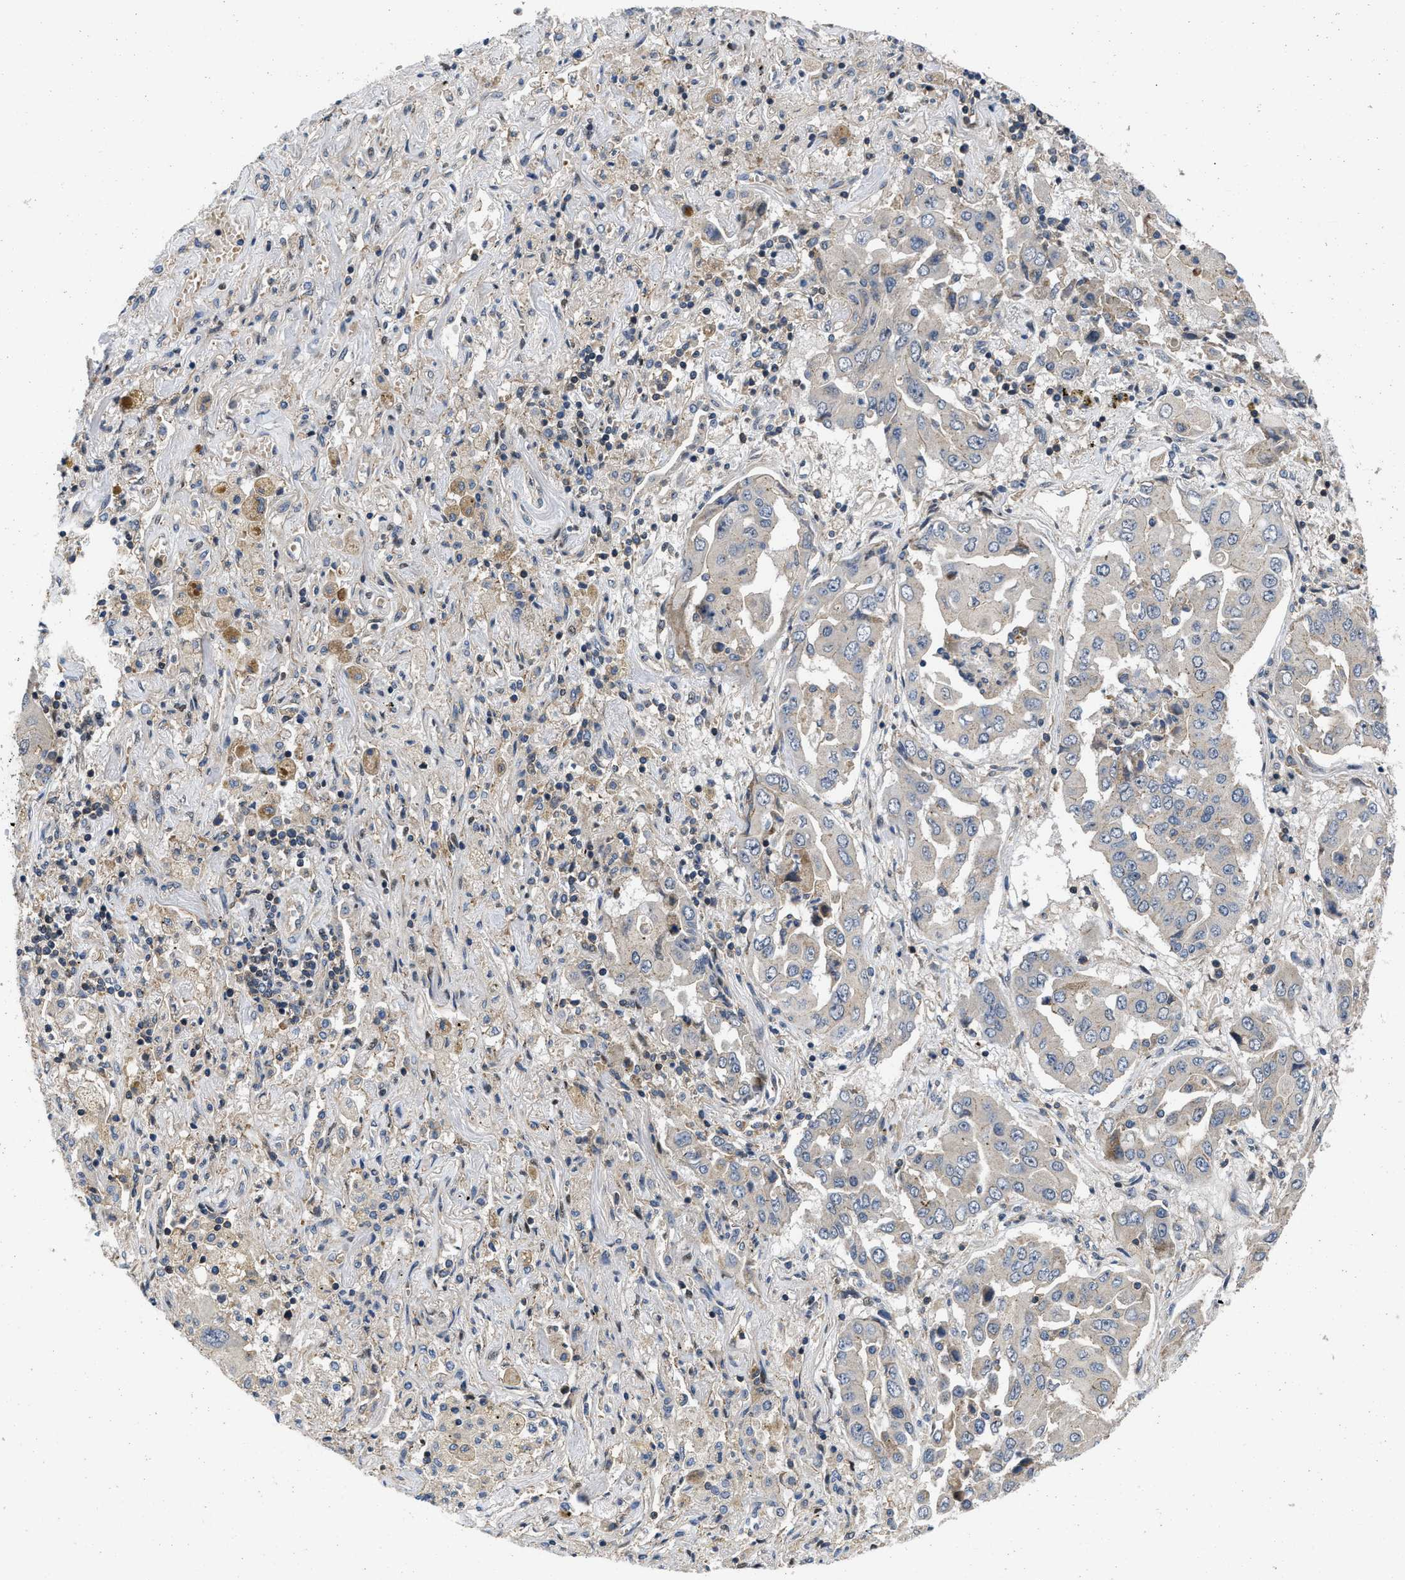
{"staining": {"intensity": "negative", "quantity": "none", "location": "none"}, "tissue": "lung cancer", "cell_type": "Tumor cells", "image_type": "cancer", "snomed": [{"axis": "morphology", "description": "Adenocarcinoma, NOS"}, {"axis": "topography", "description": "Lung"}], "caption": "High magnification brightfield microscopy of lung adenocarcinoma stained with DAB (3,3'-diaminobenzidine) (brown) and counterstained with hematoxylin (blue): tumor cells show no significant positivity. Nuclei are stained in blue.", "gene": "PRDM14", "patient": {"sex": "female", "age": 65}}